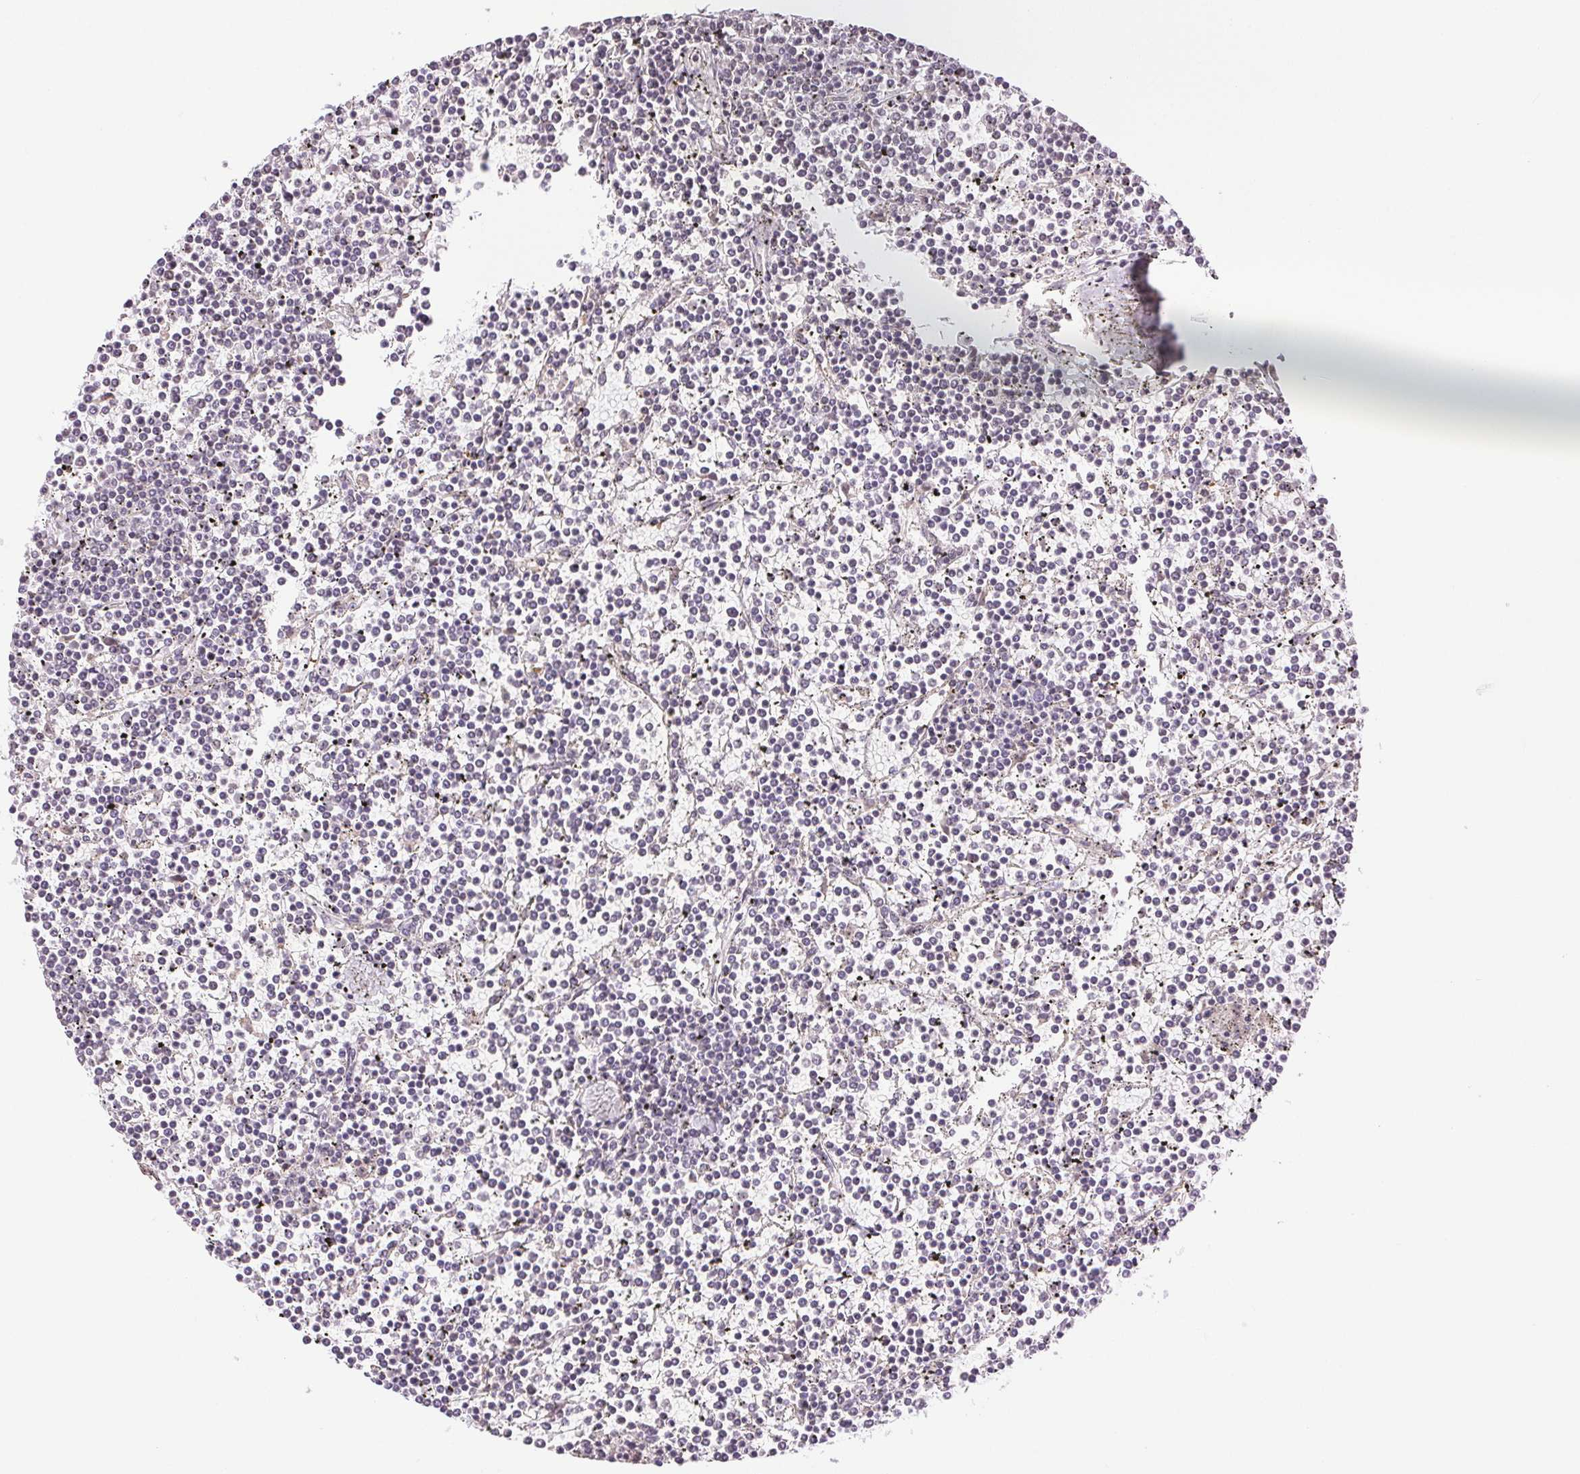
{"staining": {"intensity": "negative", "quantity": "none", "location": "none"}, "tissue": "lymphoma", "cell_type": "Tumor cells", "image_type": "cancer", "snomed": [{"axis": "morphology", "description": "Malignant lymphoma, non-Hodgkin's type, Low grade"}, {"axis": "topography", "description": "Spleen"}], "caption": "Tumor cells show no significant expression in low-grade malignant lymphoma, non-Hodgkin's type. The staining was performed using DAB (3,3'-diaminobenzidine) to visualize the protein expression in brown, while the nuclei were stained in blue with hematoxylin (Magnification: 20x).", "gene": "TNNT3", "patient": {"sex": "female", "age": 19}}